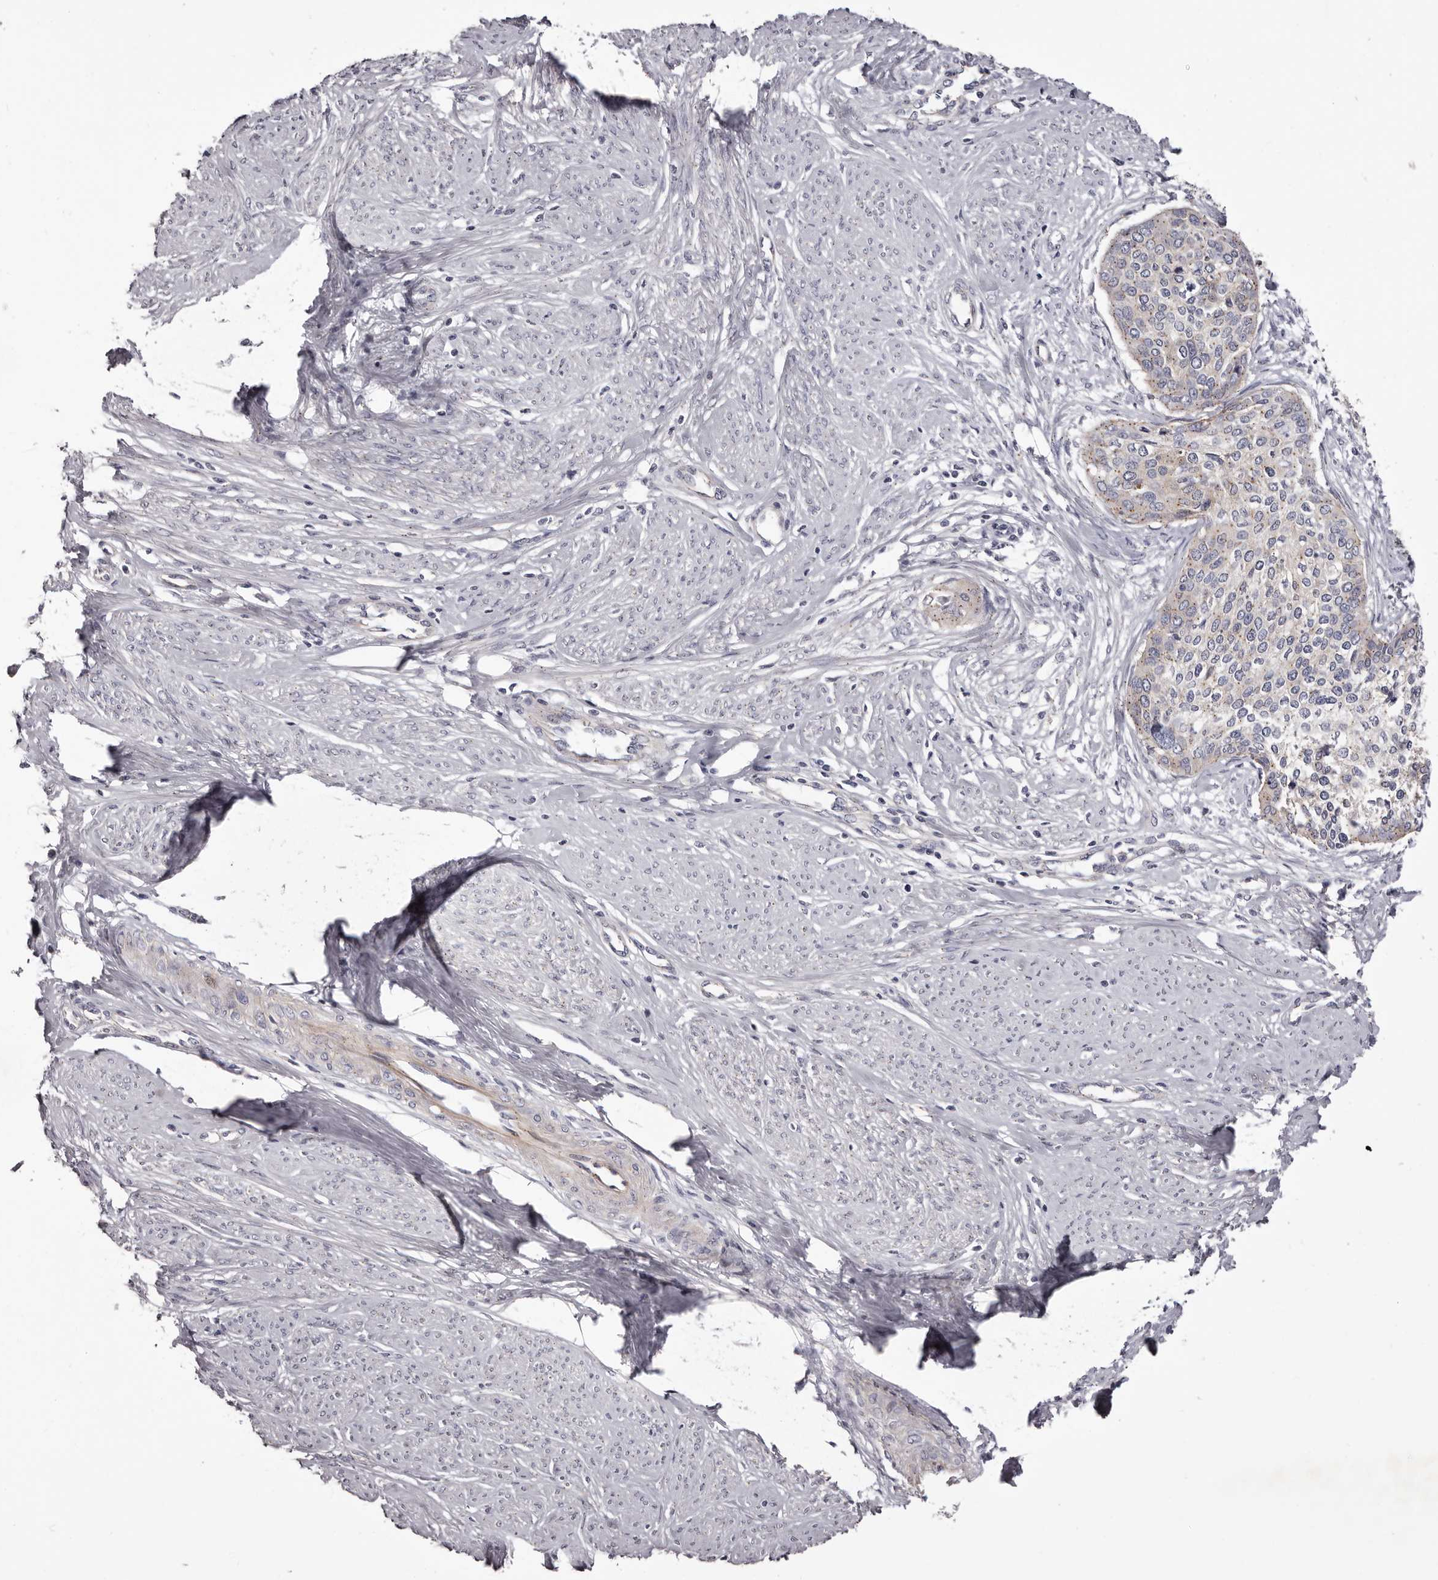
{"staining": {"intensity": "negative", "quantity": "none", "location": "none"}, "tissue": "cervical cancer", "cell_type": "Tumor cells", "image_type": "cancer", "snomed": [{"axis": "morphology", "description": "Squamous cell carcinoma, NOS"}, {"axis": "topography", "description": "Cervix"}], "caption": "Cervical squamous cell carcinoma was stained to show a protein in brown. There is no significant expression in tumor cells.", "gene": "PEG10", "patient": {"sex": "female", "age": 37}}